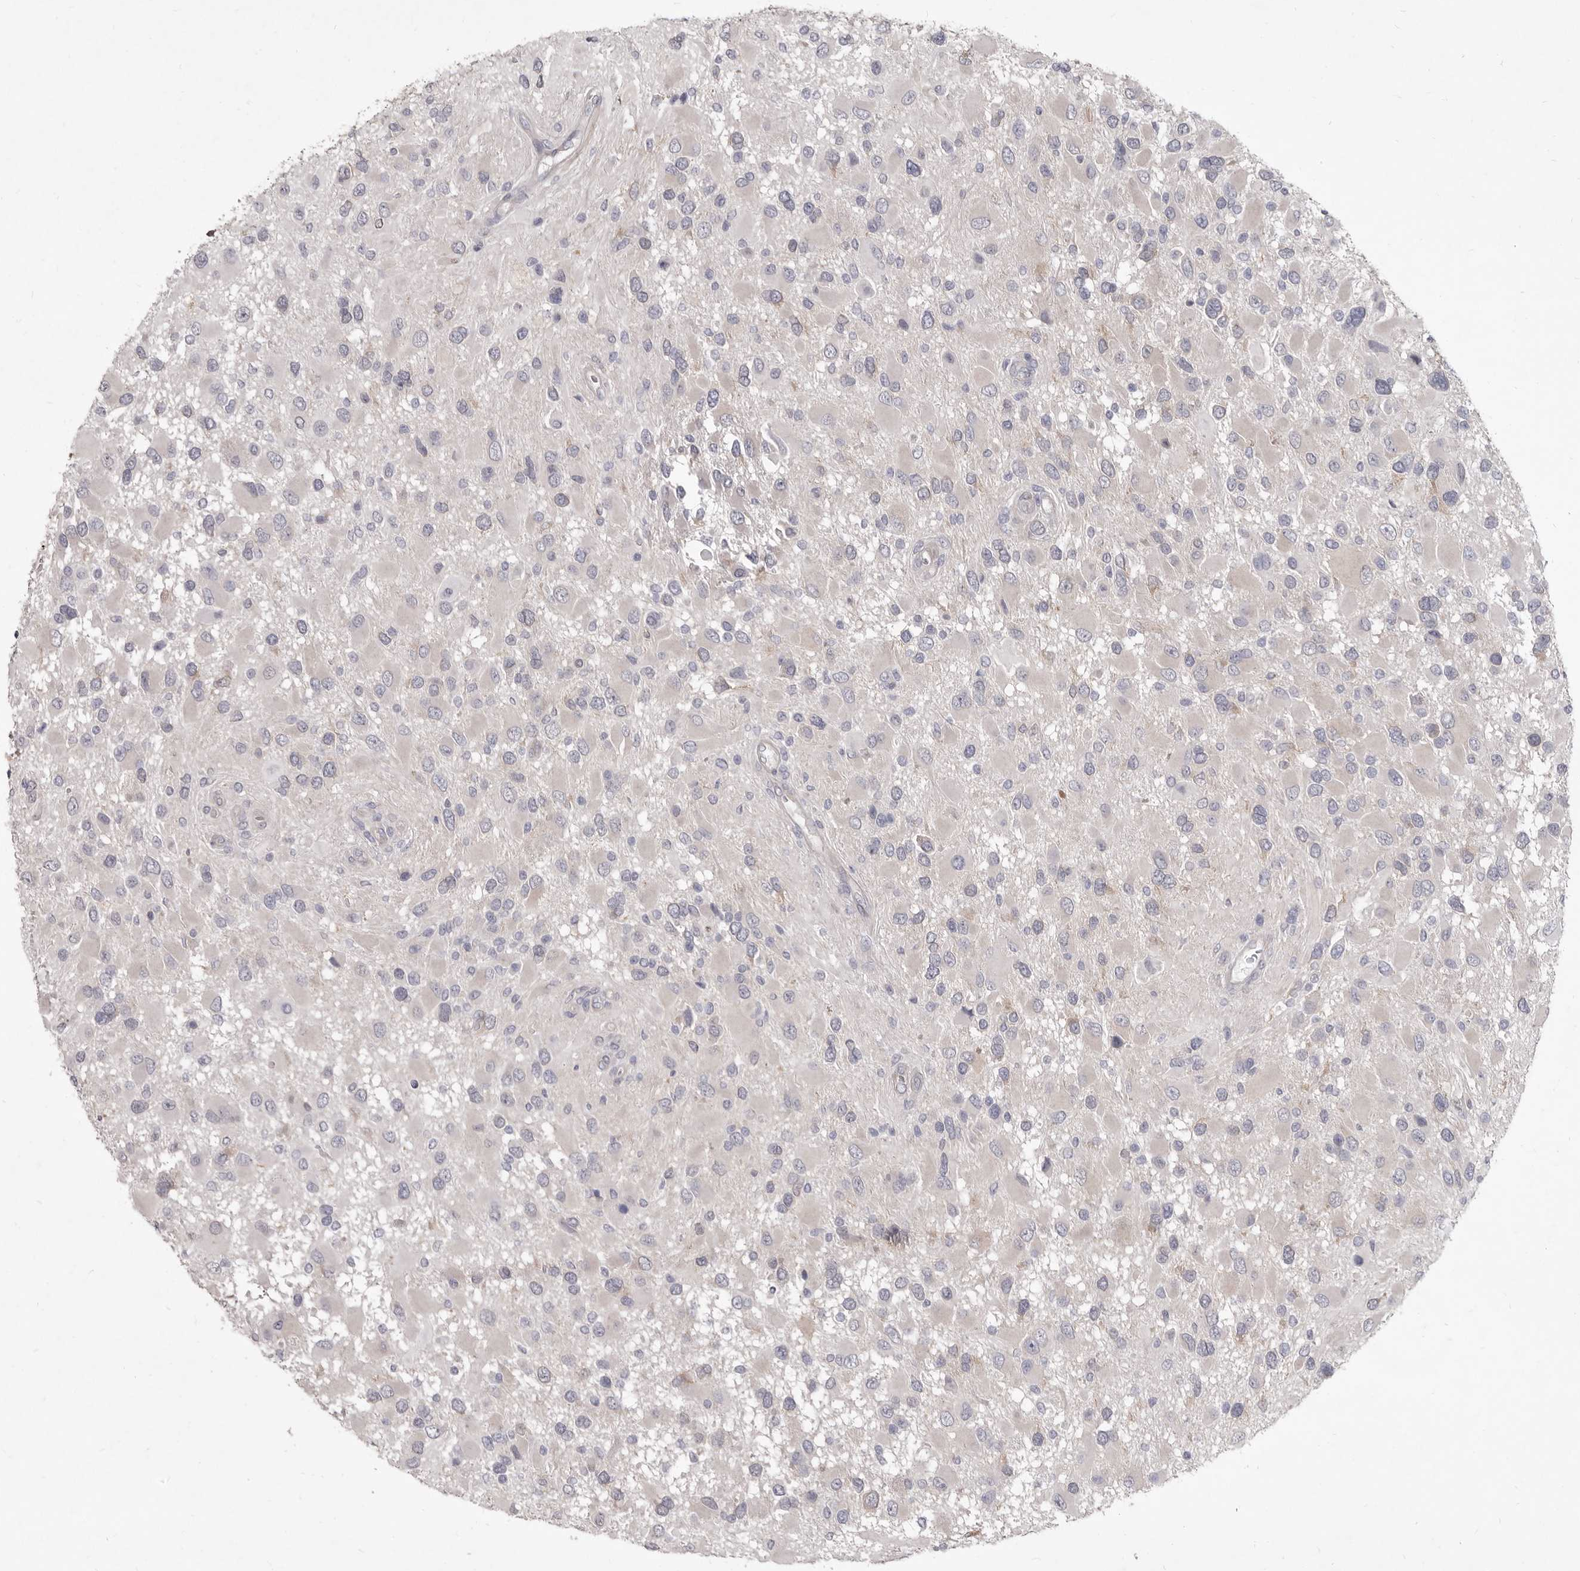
{"staining": {"intensity": "negative", "quantity": "none", "location": "none"}, "tissue": "glioma", "cell_type": "Tumor cells", "image_type": "cancer", "snomed": [{"axis": "morphology", "description": "Glioma, malignant, High grade"}, {"axis": "topography", "description": "Brain"}], "caption": "Immunohistochemistry (IHC) micrograph of malignant glioma (high-grade) stained for a protein (brown), which exhibits no staining in tumor cells.", "gene": "GSK3B", "patient": {"sex": "male", "age": 53}}